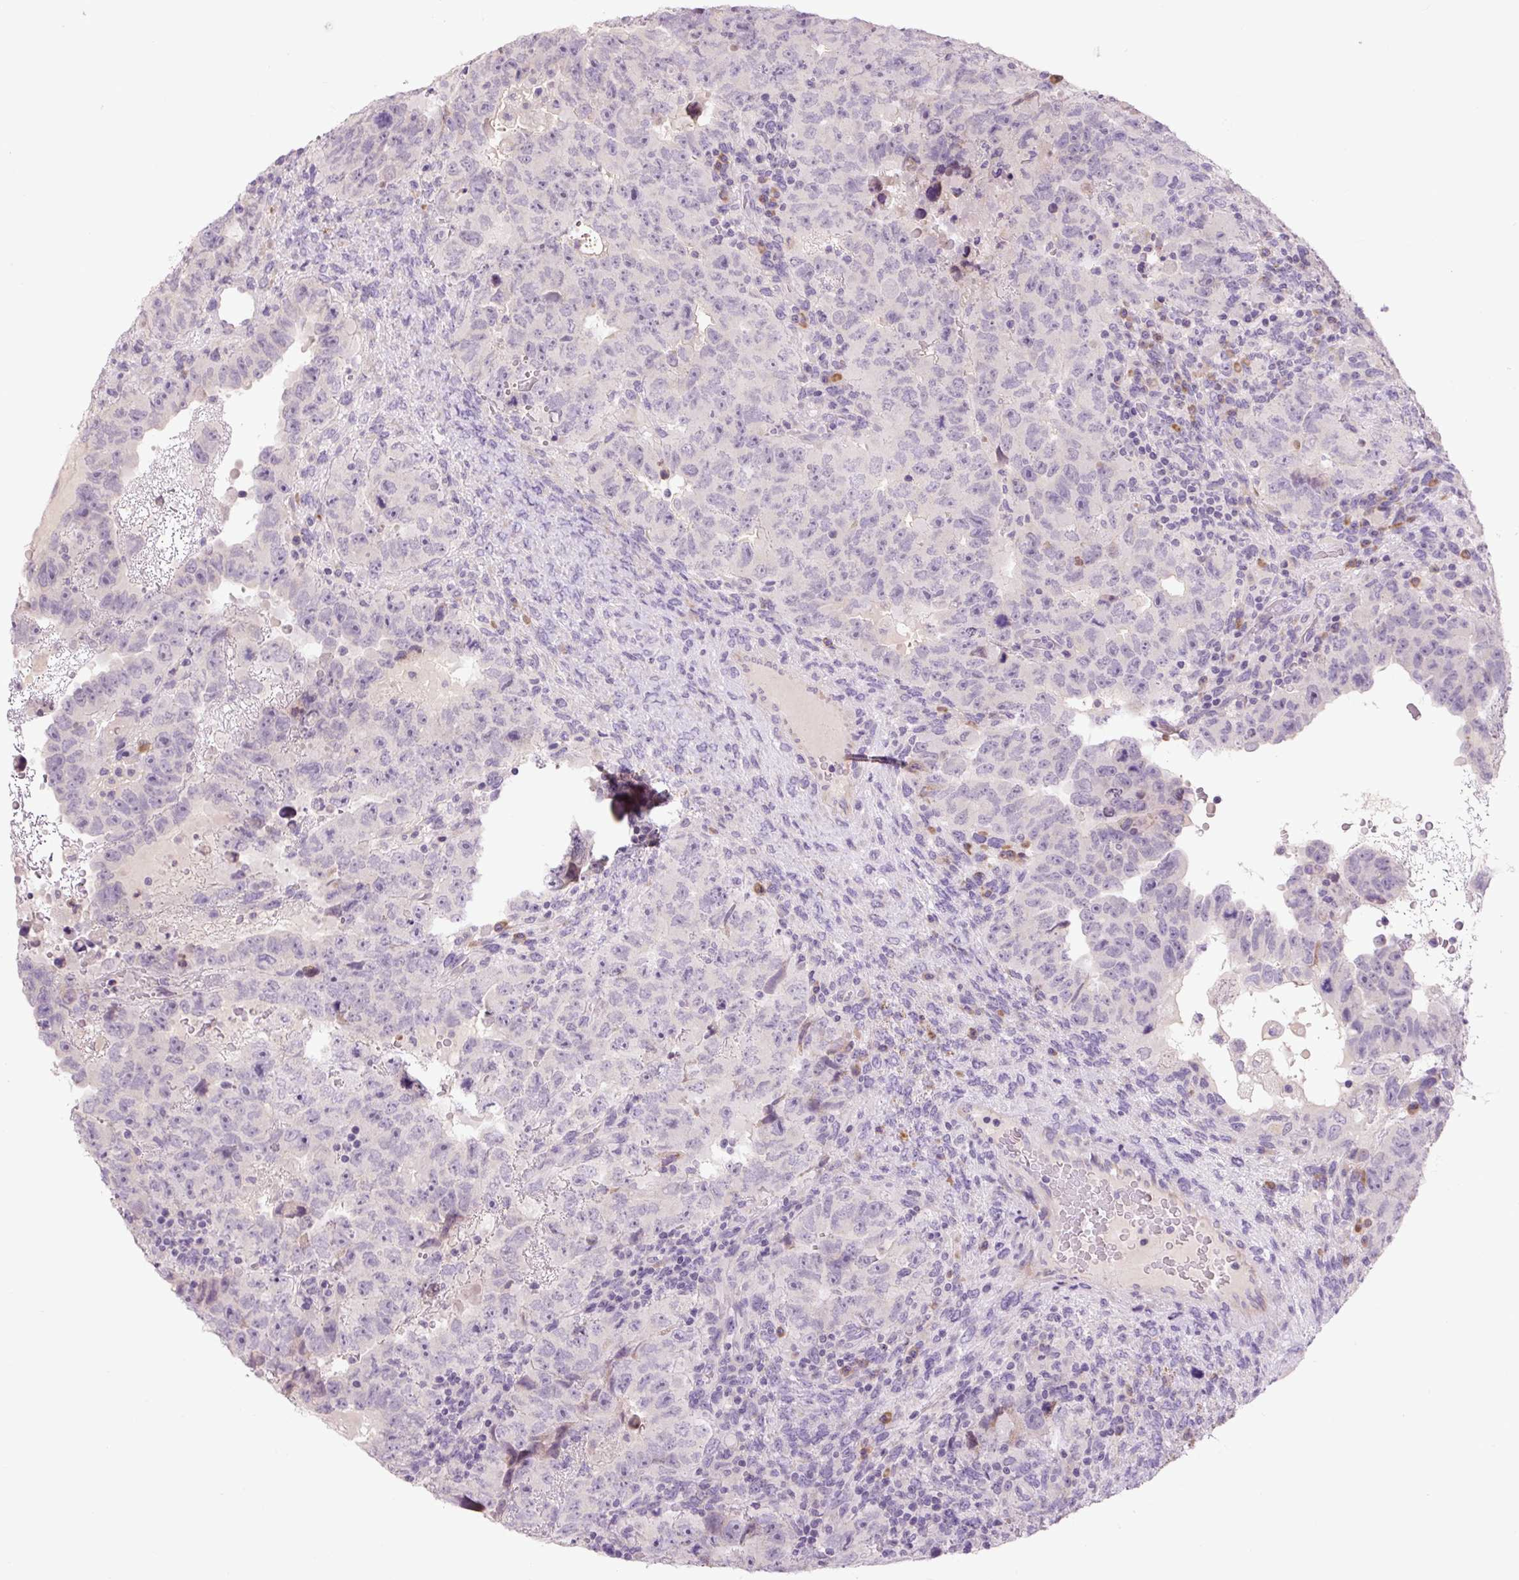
{"staining": {"intensity": "negative", "quantity": "none", "location": "none"}, "tissue": "testis cancer", "cell_type": "Tumor cells", "image_type": "cancer", "snomed": [{"axis": "morphology", "description": "Carcinoma, Embryonal, NOS"}, {"axis": "topography", "description": "Testis"}], "caption": "This is an IHC histopathology image of embryonal carcinoma (testis). There is no expression in tumor cells.", "gene": "TMEM100", "patient": {"sex": "male", "age": 24}}